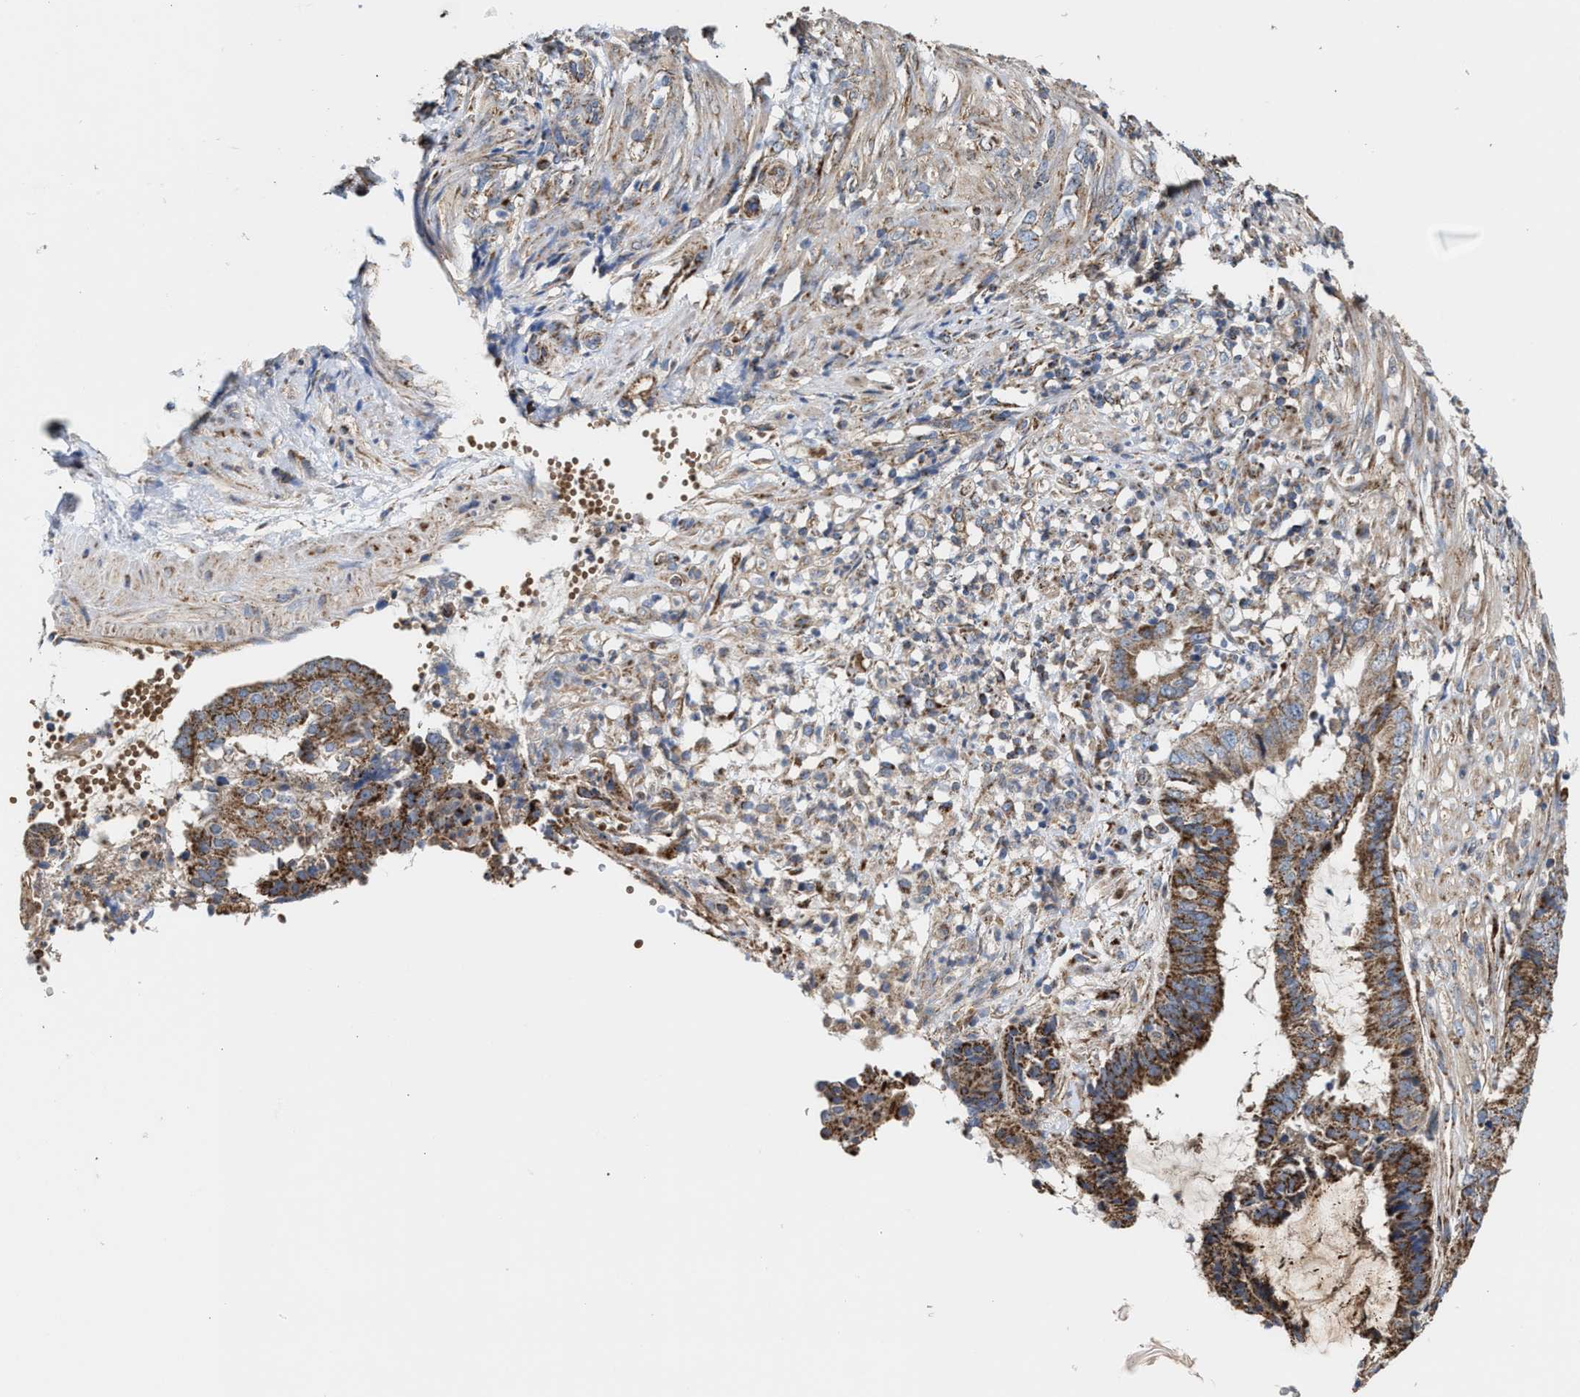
{"staining": {"intensity": "moderate", "quantity": ">75%", "location": "cytoplasmic/membranous"}, "tissue": "endometrial cancer", "cell_type": "Tumor cells", "image_type": "cancer", "snomed": [{"axis": "morphology", "description": "Adenocarcinoma, NOS"}, {"axis": "topography", "description": "Endometrium"}], "caption": "Immunohistochemistry (IHC) of human endometrial cancer (adenocarcinoma) exhibits medium levels of moderate cytoplasmic/membranous expression in approximately >75% of tumor cells.", "gene": "MECR", "patient": {"sex": "female", "age": 51}}